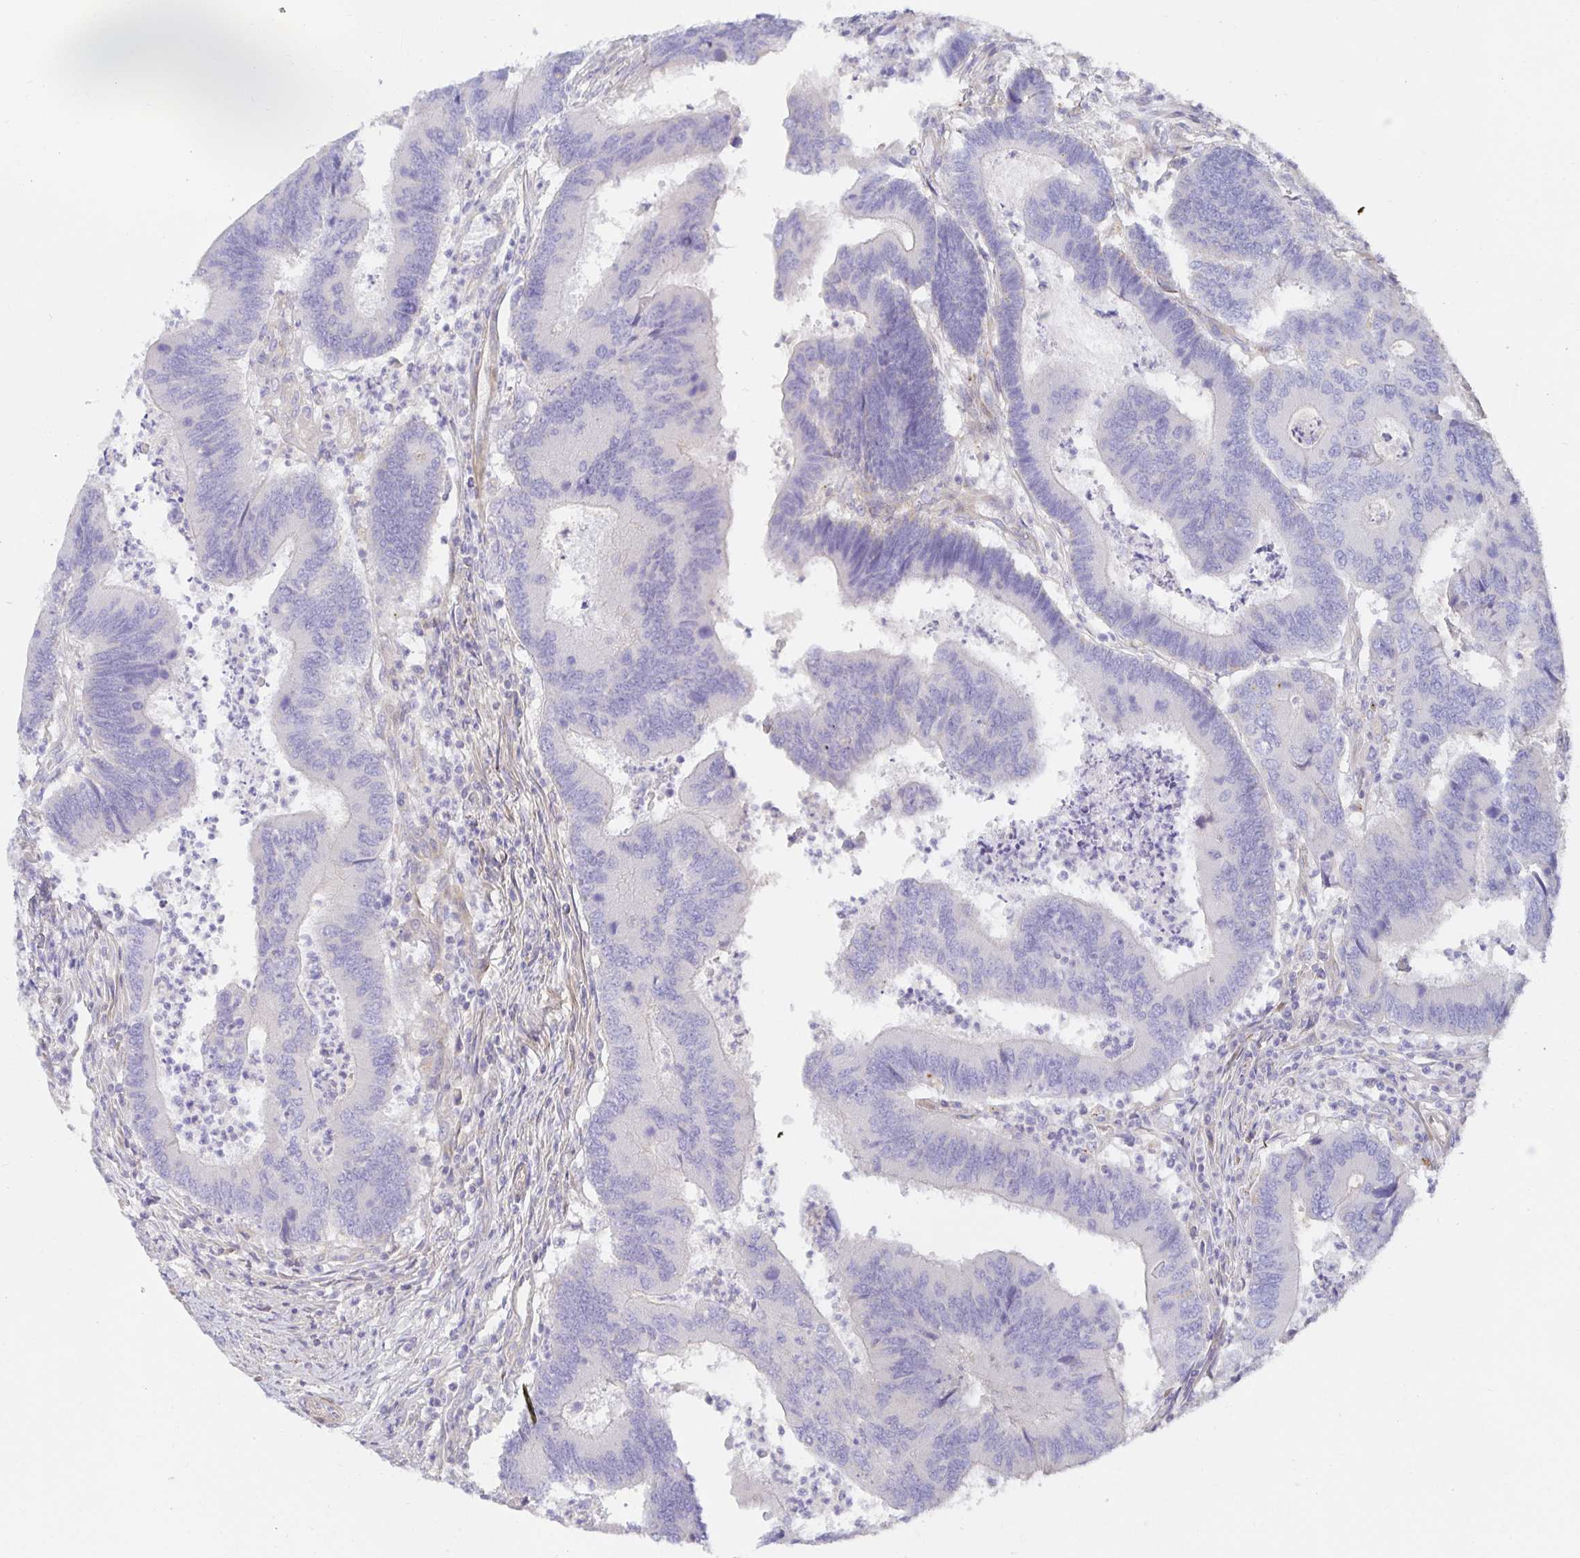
{"staining": {"intensity": "negative", "quantity": "none", "location": "none"}, "tissue": "colorectal cancer", "cell_type": "Tumor cells", "image_type": "cancer", "snomed": [{"axis": "morphology", "description": "Adenocarcinoma, NOS"}, {"axis": "topography", "description": "Colon"}], "caption": "IHC of colorectal cancer exhibits no staining in tumor cells.", "gene": "METTL22", "patient": {"sex": "female", "age": 67}}